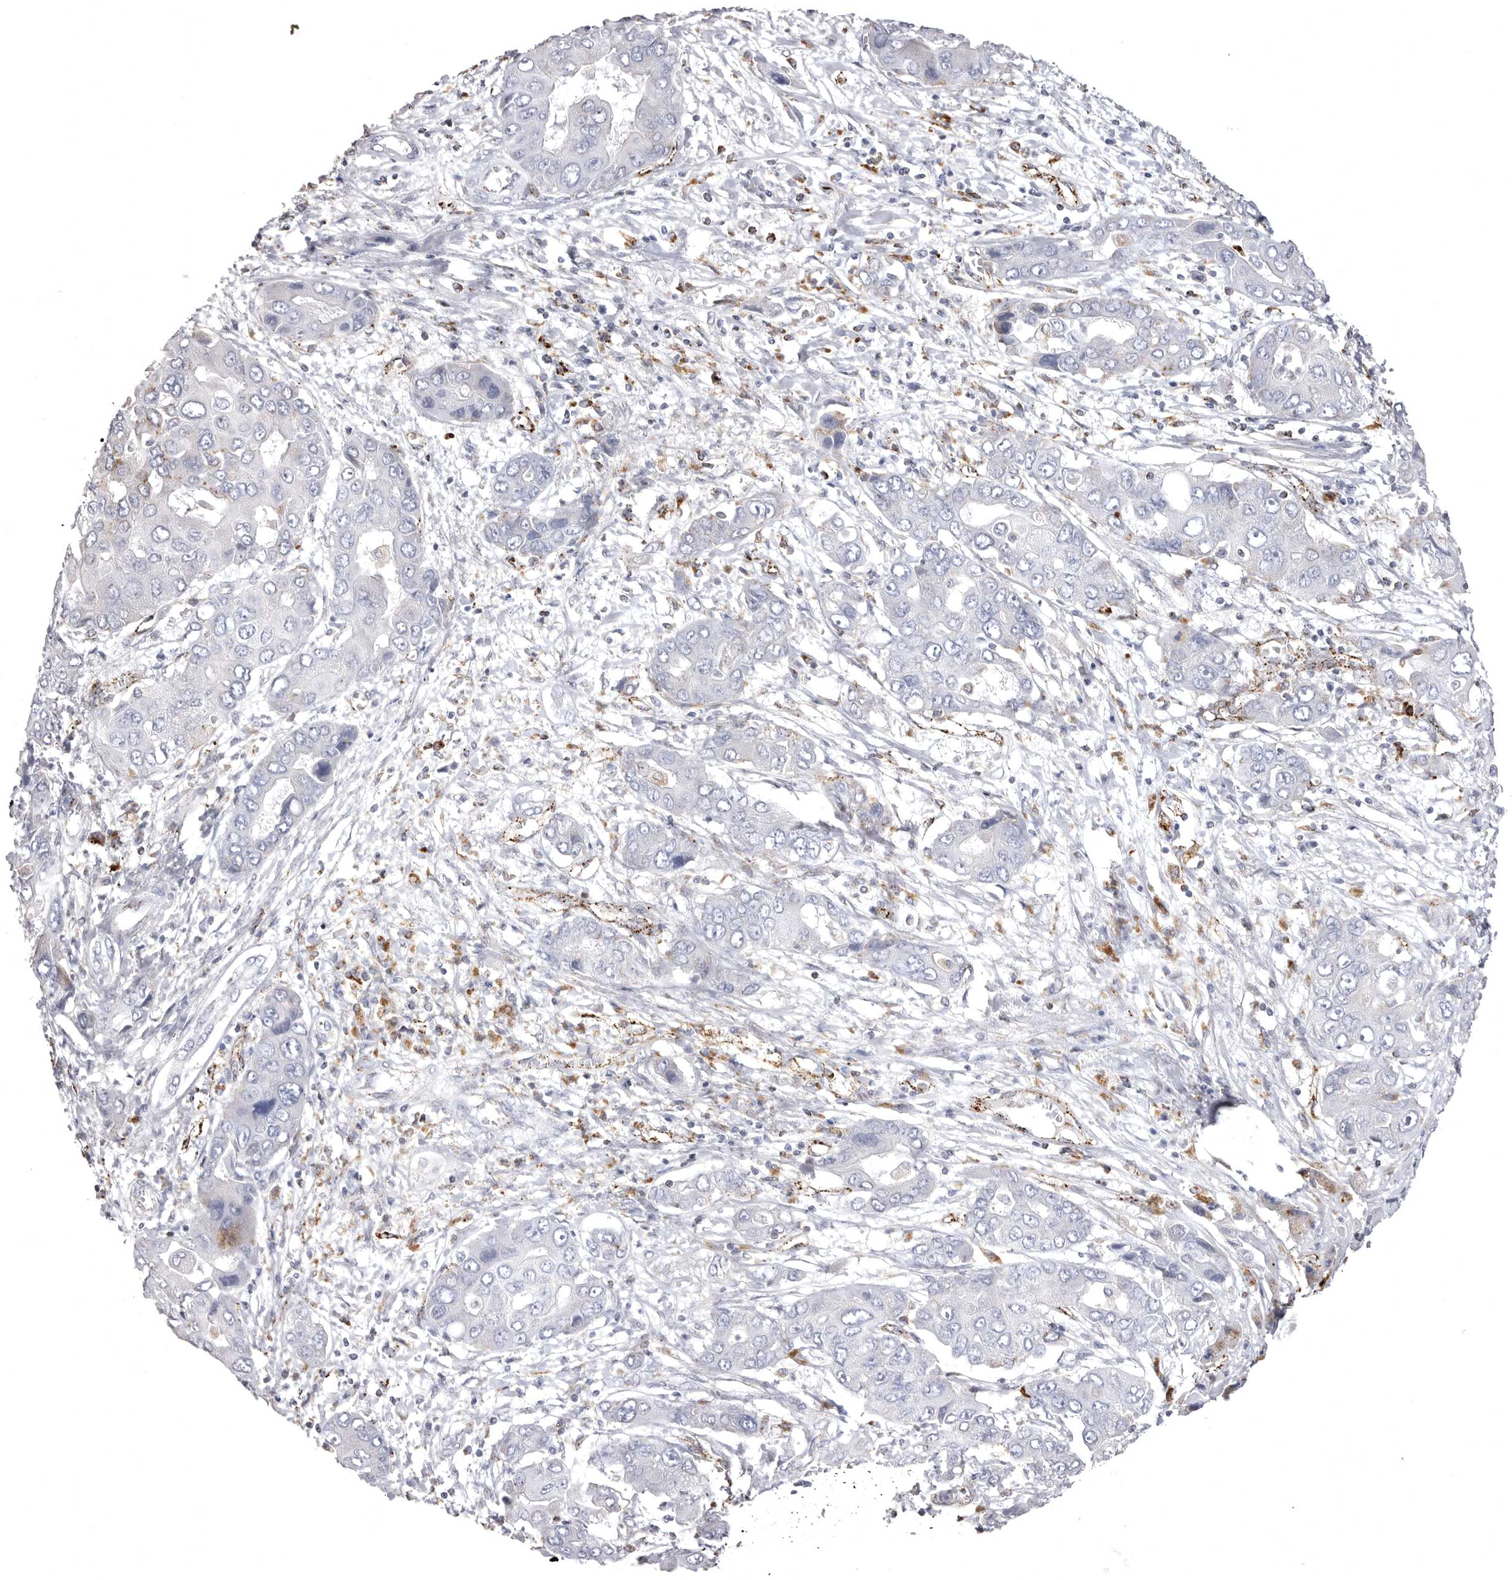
{"staining": {"intensity": "negative", "quantity": "none", "location": "none"}, "tissue": "liver cancer", "cell_type": "Tumor cells", "image_type": "cancer", "snomed": [{"axis": "morphology", "description": "Cholangiocarcinoma"}, {"axis": "topography", "description": "Liver"}], "caption": "Tumor cells show no significant staining in cholangiocarcinoma (liver).", "gene": "PSPN", "patient": {"sex": "male", "age": 67}}